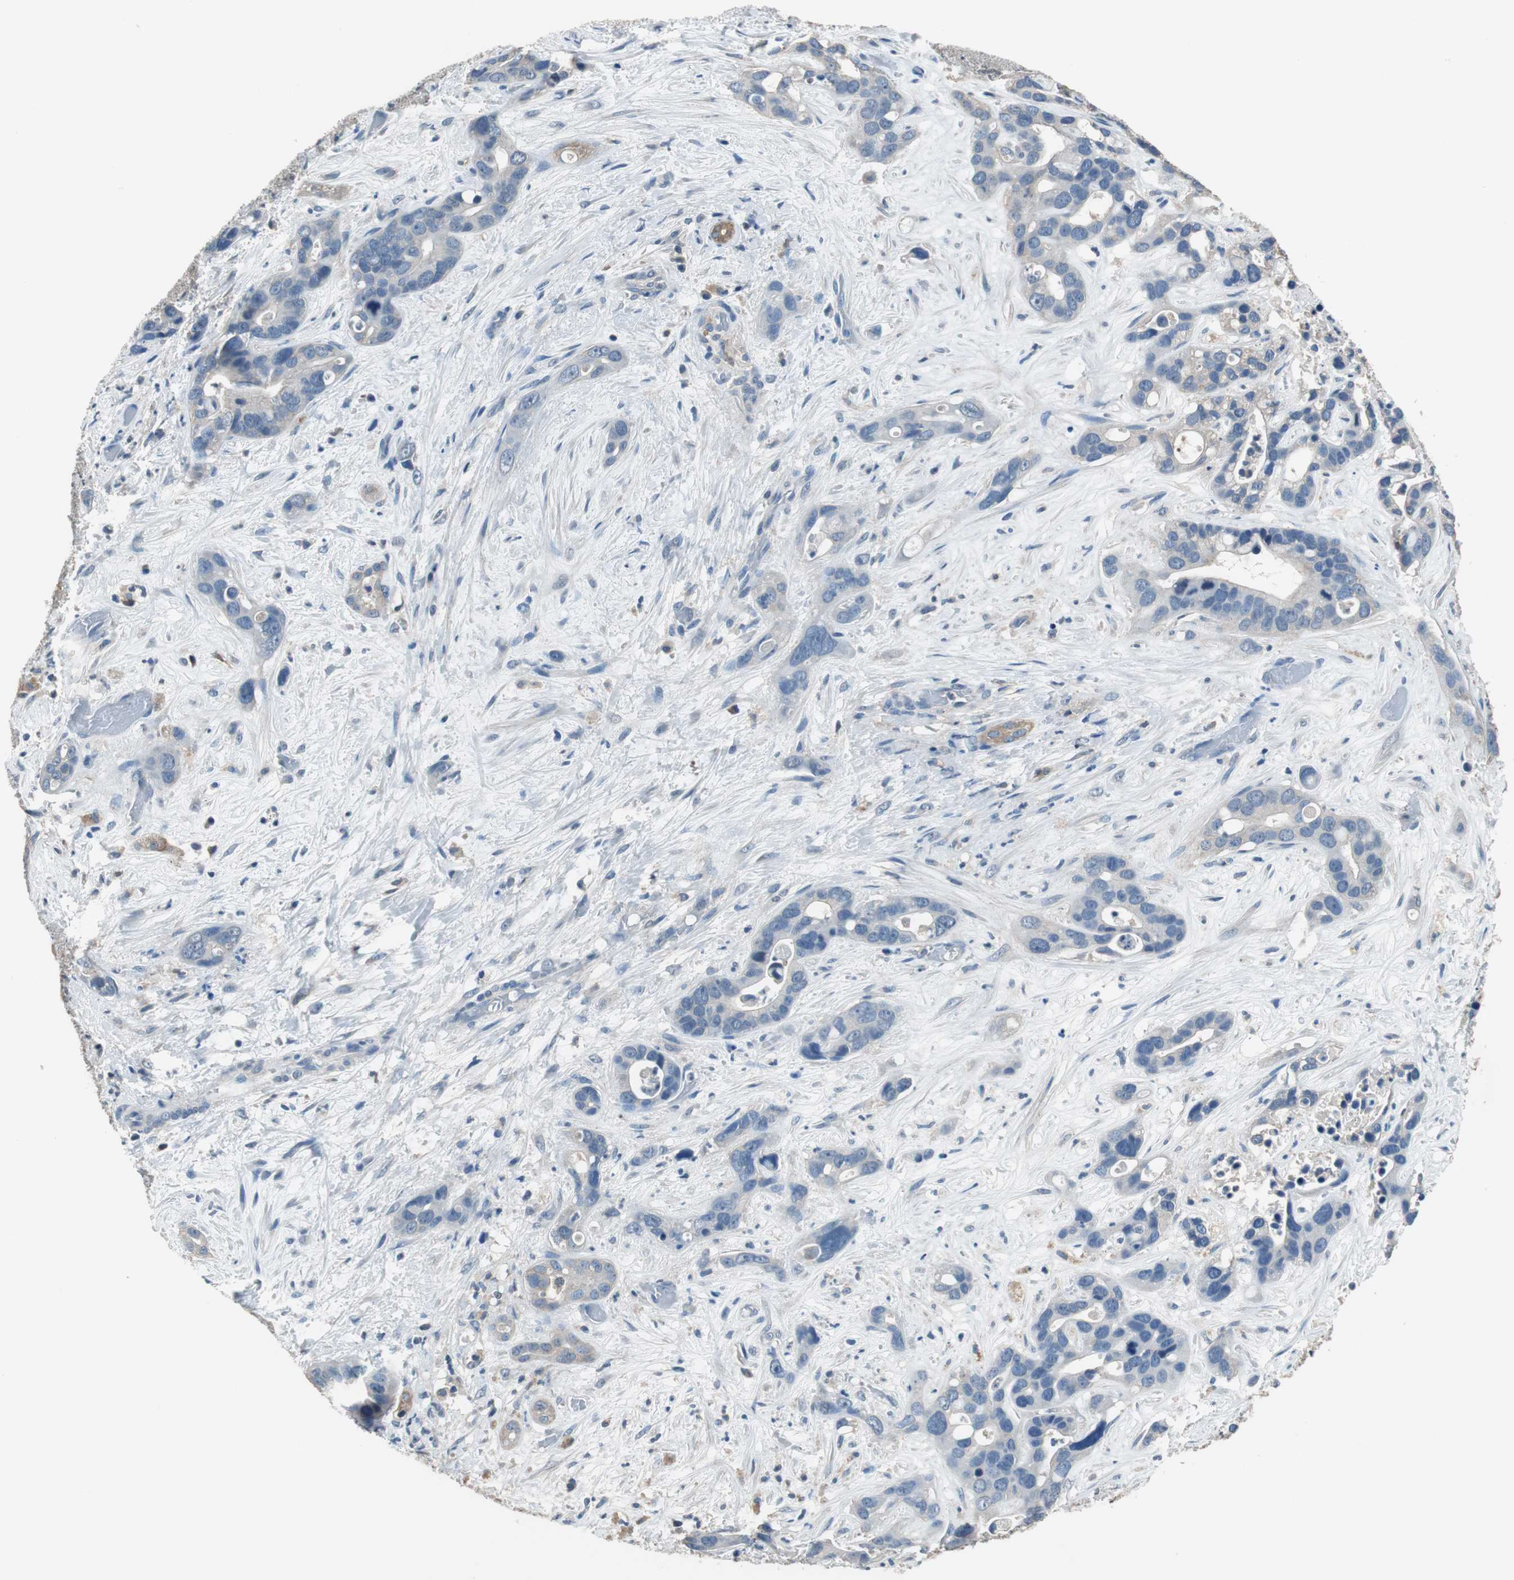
{"staining": {"intensity": "weak", "quantity": "<25%", "location": "cytoplasmic/membranous"}, "tissue": "liver cancer", "cell_type": "Tumor cells", "image_type": "cancer", "snomed": [{"axis": "morphology", "description": "Cholangiocarcinoma"}, {"axis": "topography", "description": "Liver"}], "caption": "Protein analysis of cholangiocarcinoma (liver) shows no significant expression in tumor cells.", "gene": "PRKCA", "patient": {"sex": "female", "age": 65}}